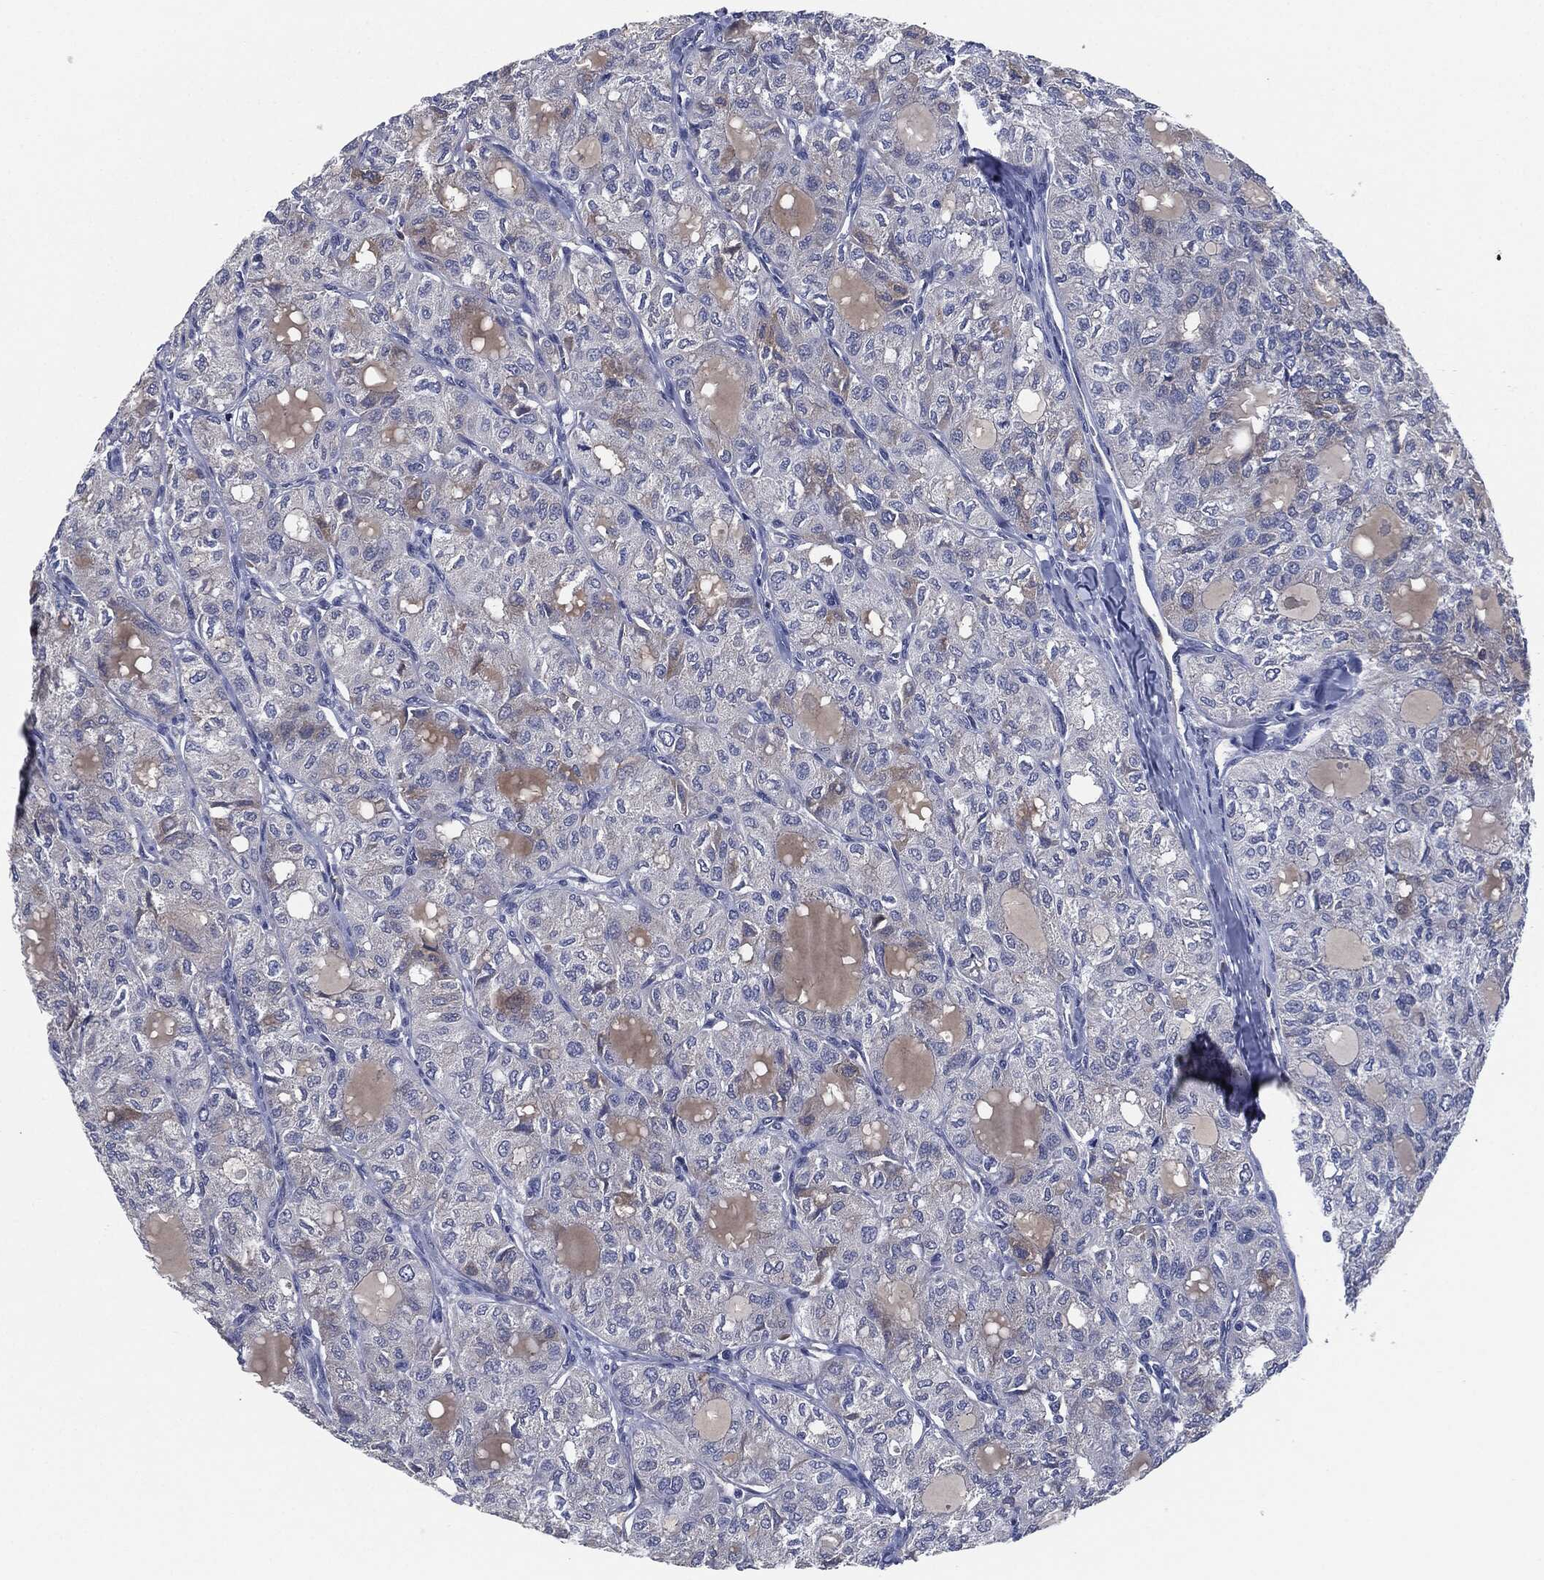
{"staining": {"intensity": "negative", "quantity": "none", "location": "none"}, "tissue": "thyroid cancer", "cell_type": "Tumor cells", "image_type": "cancer", "snomed": [{"axis": "morphology", "description": "Follicular adenoma carcinoma, NOS"}, {"axis": "topography", "description": "Thyroid gland"}], "caption": "IHC image of follicular adenoma carcinoma (thyroid) stained for a protein (brown), which displays no expression in tumor cells.", "gene": "IL2RG", "patient": {"sex": "male", "age": 75}}